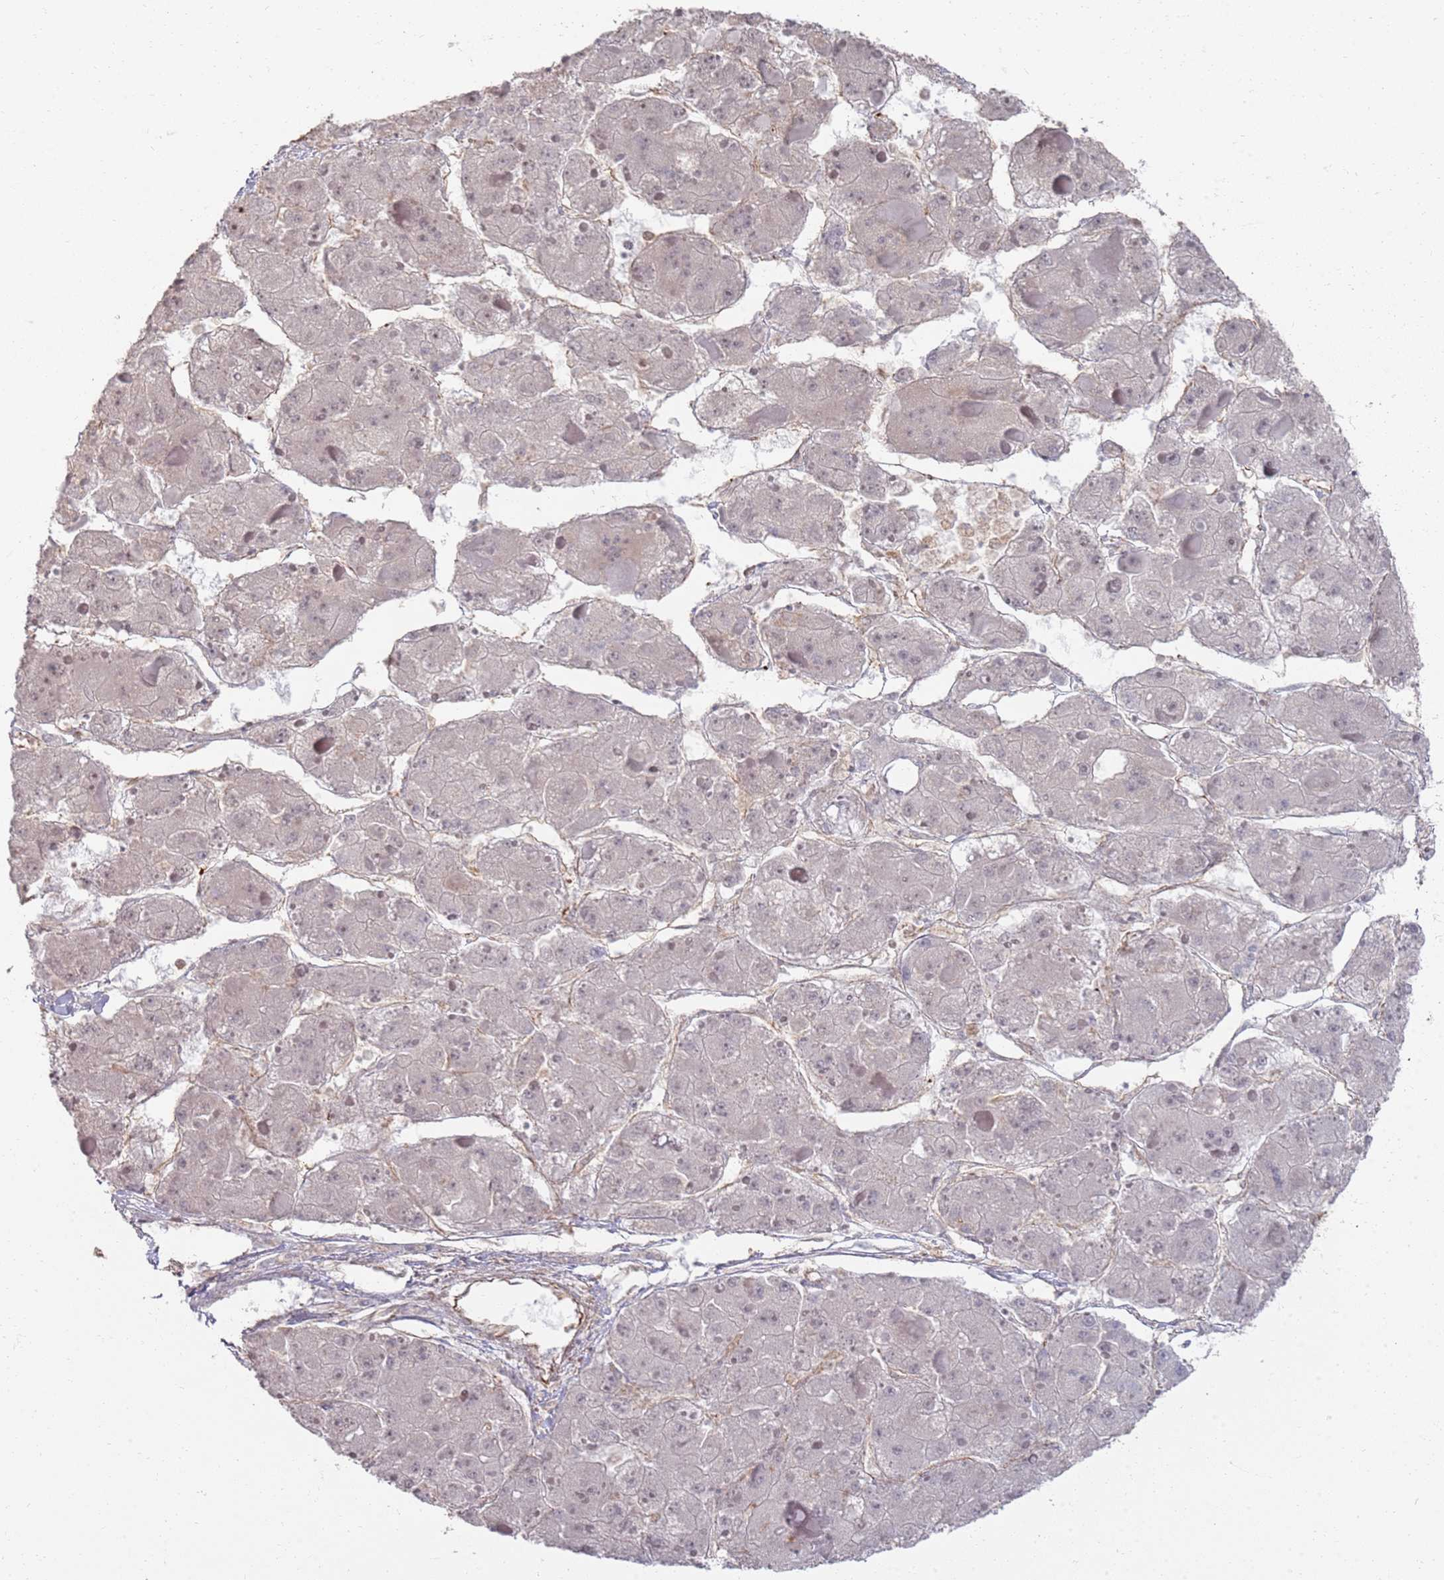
{"staining": {"intensity": "negative", "quantity": "none", "location": "none"}, "tissue": "liver cancer", "cell_type": "Tumor cells", "image_type": "cancer", "snomed": [{"axis": "morphology", "description": "Carcinoma, Hepatocellular, NOS"}, {"axis": "topography", "description": "Liver"}], "caption": "This is an immunohistochemistry histopathology image of liver cancer (hepatocellular carcinoma). There is no expression in tumor cells.", "gene": "PHF21A", "patient": {"sex": "female", "age": 73}}